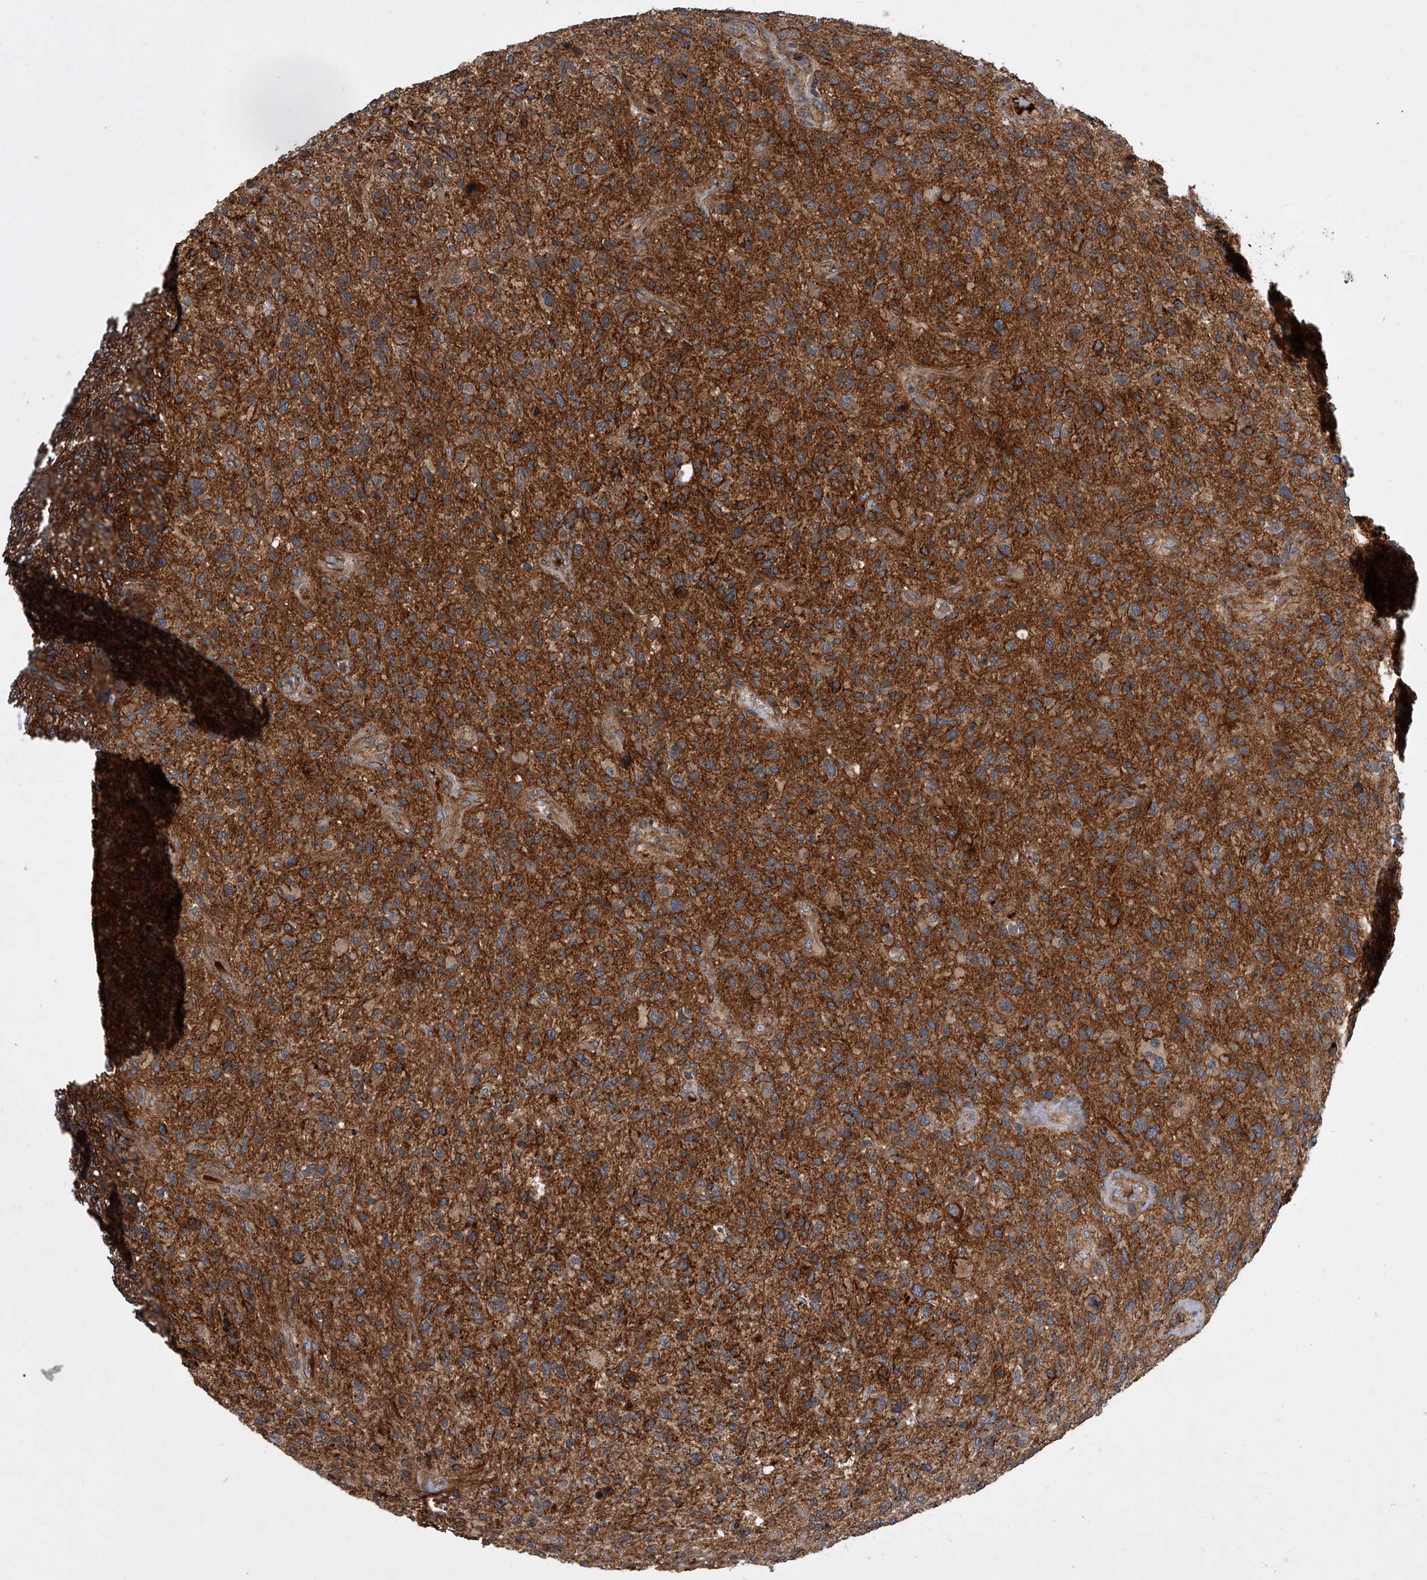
{"staining": {"intensity": "strong", "quantity": ">75%", "location": "cytoplasmic/membranous"}, "tissue": "glioma", "cell_type": "Tumor cells", "image_type": "cancer", "snomed": [{"axis": "morphology", "description": "Glioma, malignant, High grade"}, {"axis": "topography", "description": "Brain"}], "caption": "Immunohistochemical staining of human malignant high-grade glioma reveals strong cytoplasmic/membranous protein staining in about >75% of tumor cells.", "gene": "USP47", "patient": {"sex": "male", "age": 47}}